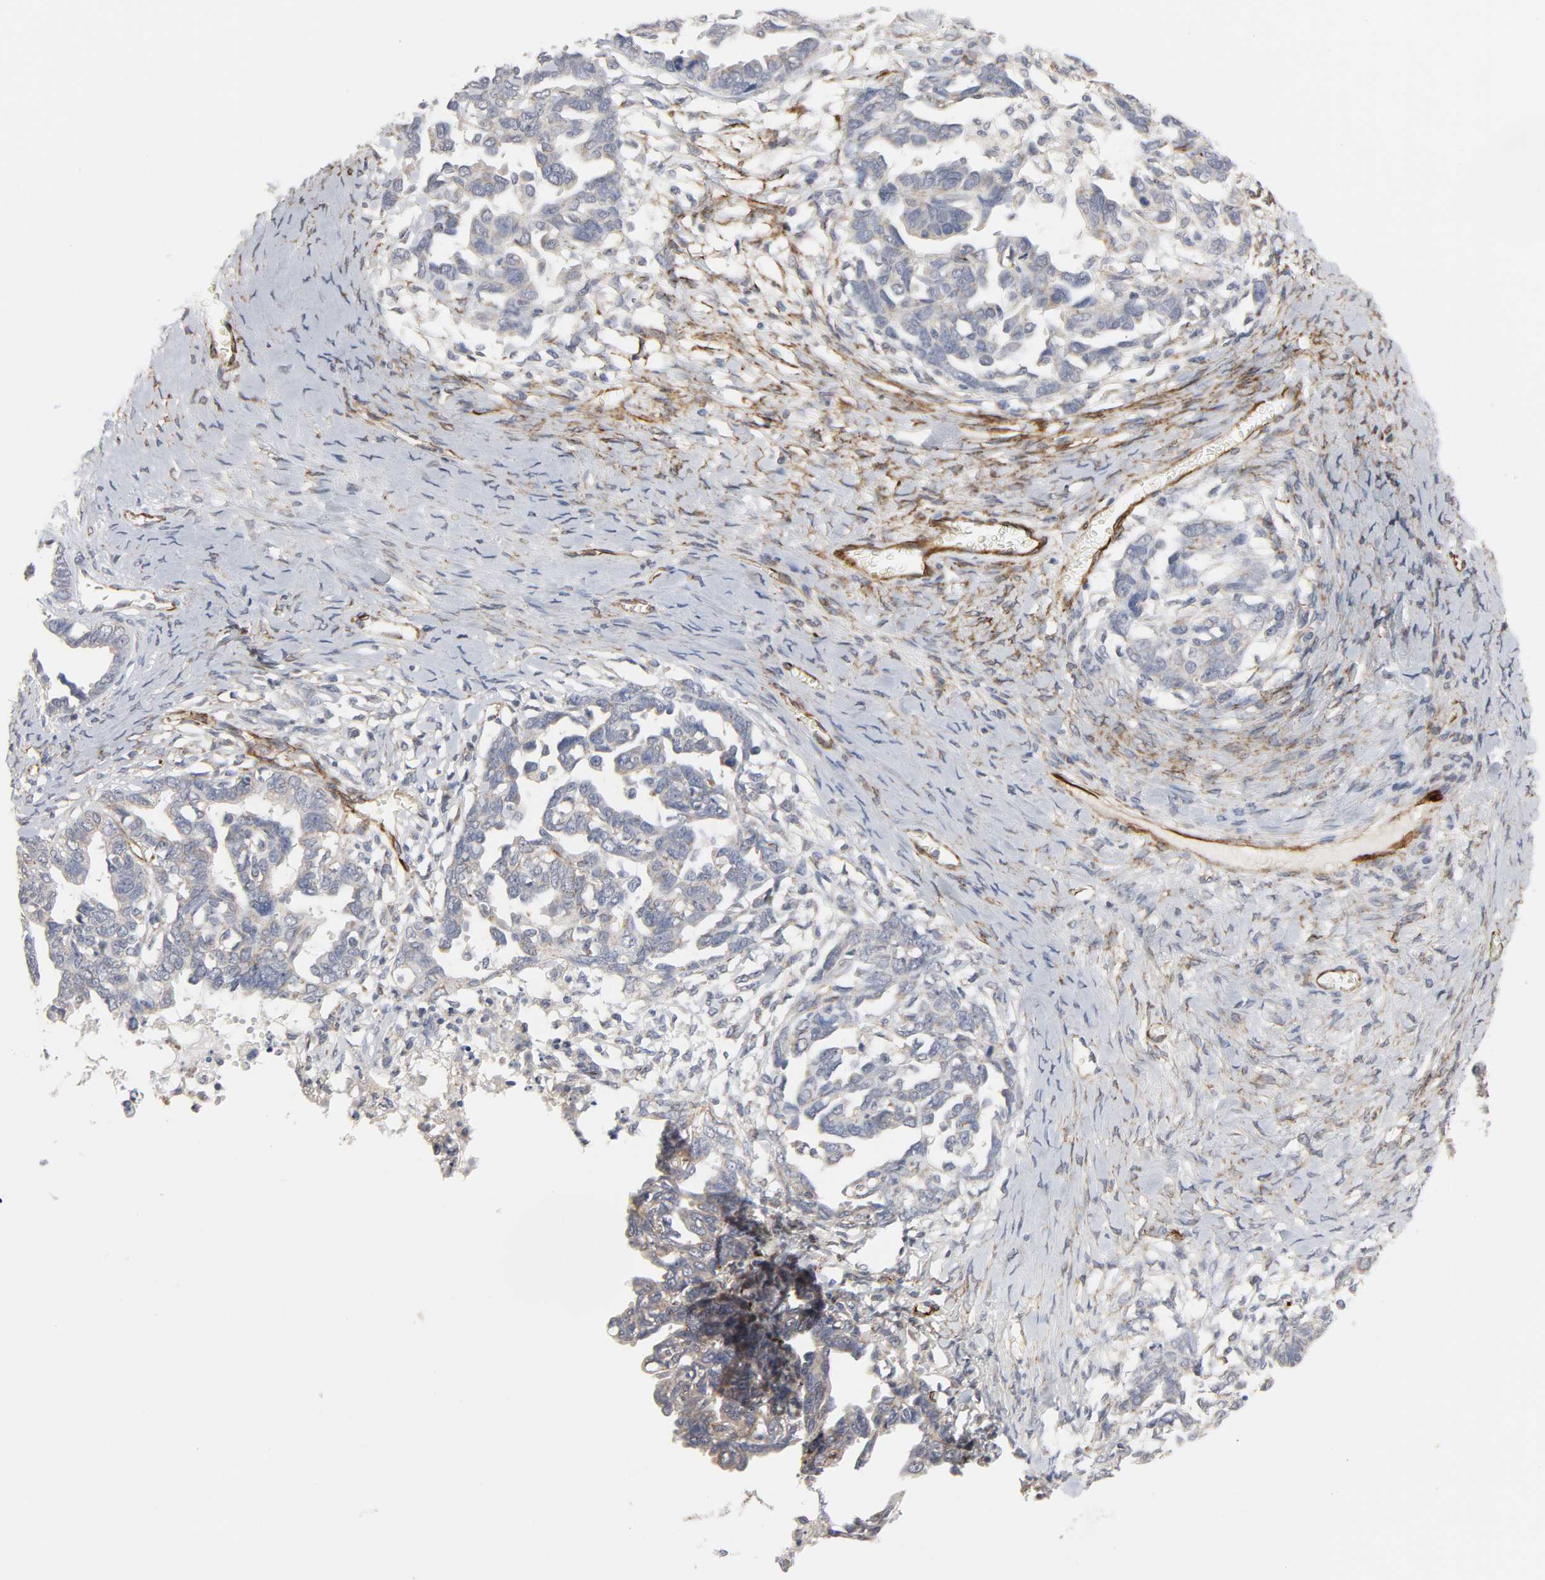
{"staining": {"intensity": "negative", "quantity": "none", "location": "none"}, "tissue": "ovarian cancer", "cell_type": "Tumor cells", "image_type": "cancer", "snomed": [{"axis": "morphology", "description": "Cystadenocarcinoma, serous, NOS"}, {"axis": "topography", "description": "Ovary"}], "caption": "The micrograph demonstrates no staining of tumor cells in ovarian cancer (serous cystadenocarcinoma).", "gene": "GNG2", "patient": {"sex": "female", "age": 69}}